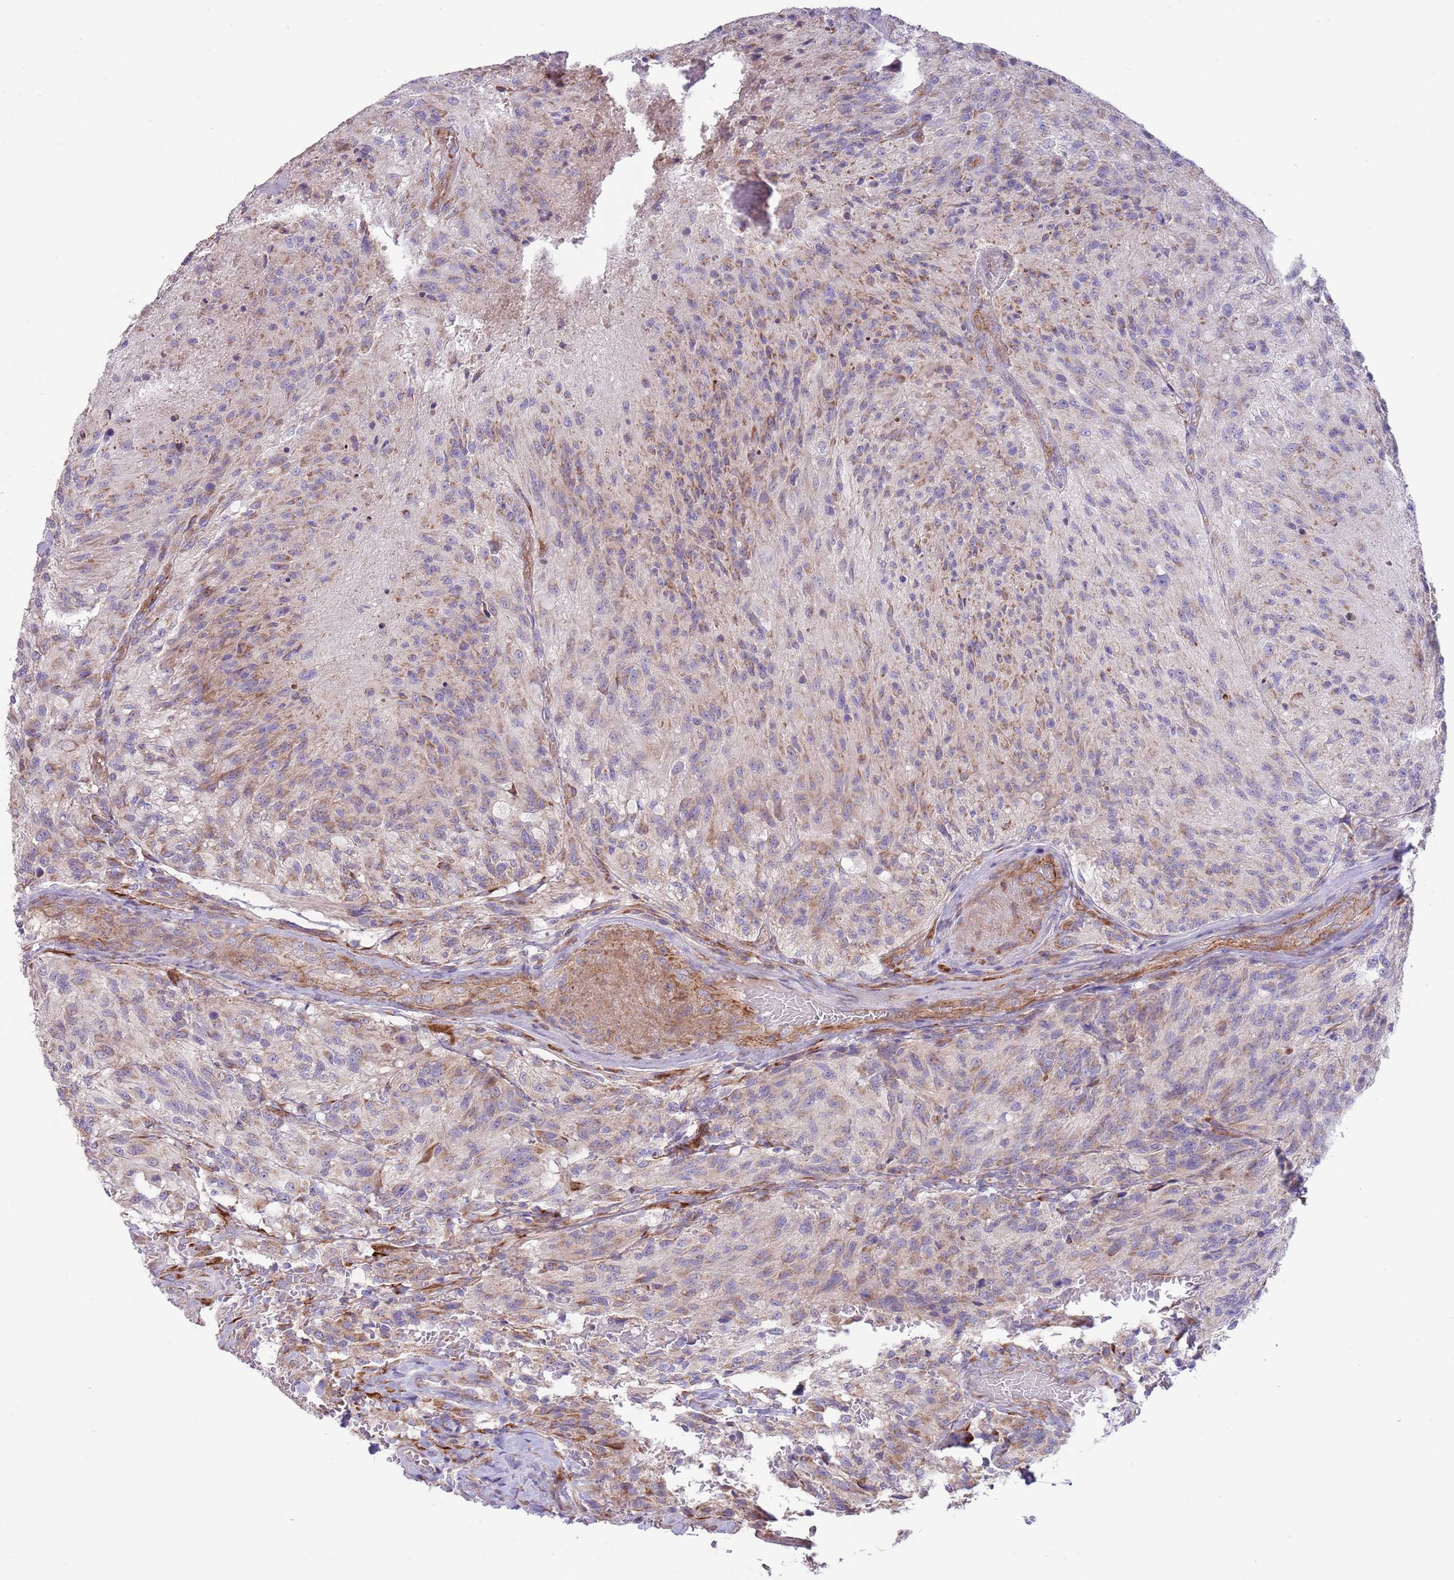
{"staining": {"intensity": "moderate", "quantity": "25%-75%", "location": "cytoplasmic/membranous"}, "tissue": "glioma", "cell_type": "Tumor cells", "image_type": "cancer", "snomed": [{"axis": "morphology", "description": "Normal tissue, NOS"}, {"axis": "morphology", "description": "Glioma, malignant, High grade"}, {"axis": "topography", "description": "Cerebral cortex"}], "caption": "Immunohistochemical staining of malignant glioma (high-grade) demonstrates medium levels of moderate cytoplasmic/membranous protein positivity in approximately 25%-75% of tumor cells.", "gene": "TOMM5", "patient": {"sex": "male", "age": 56}}